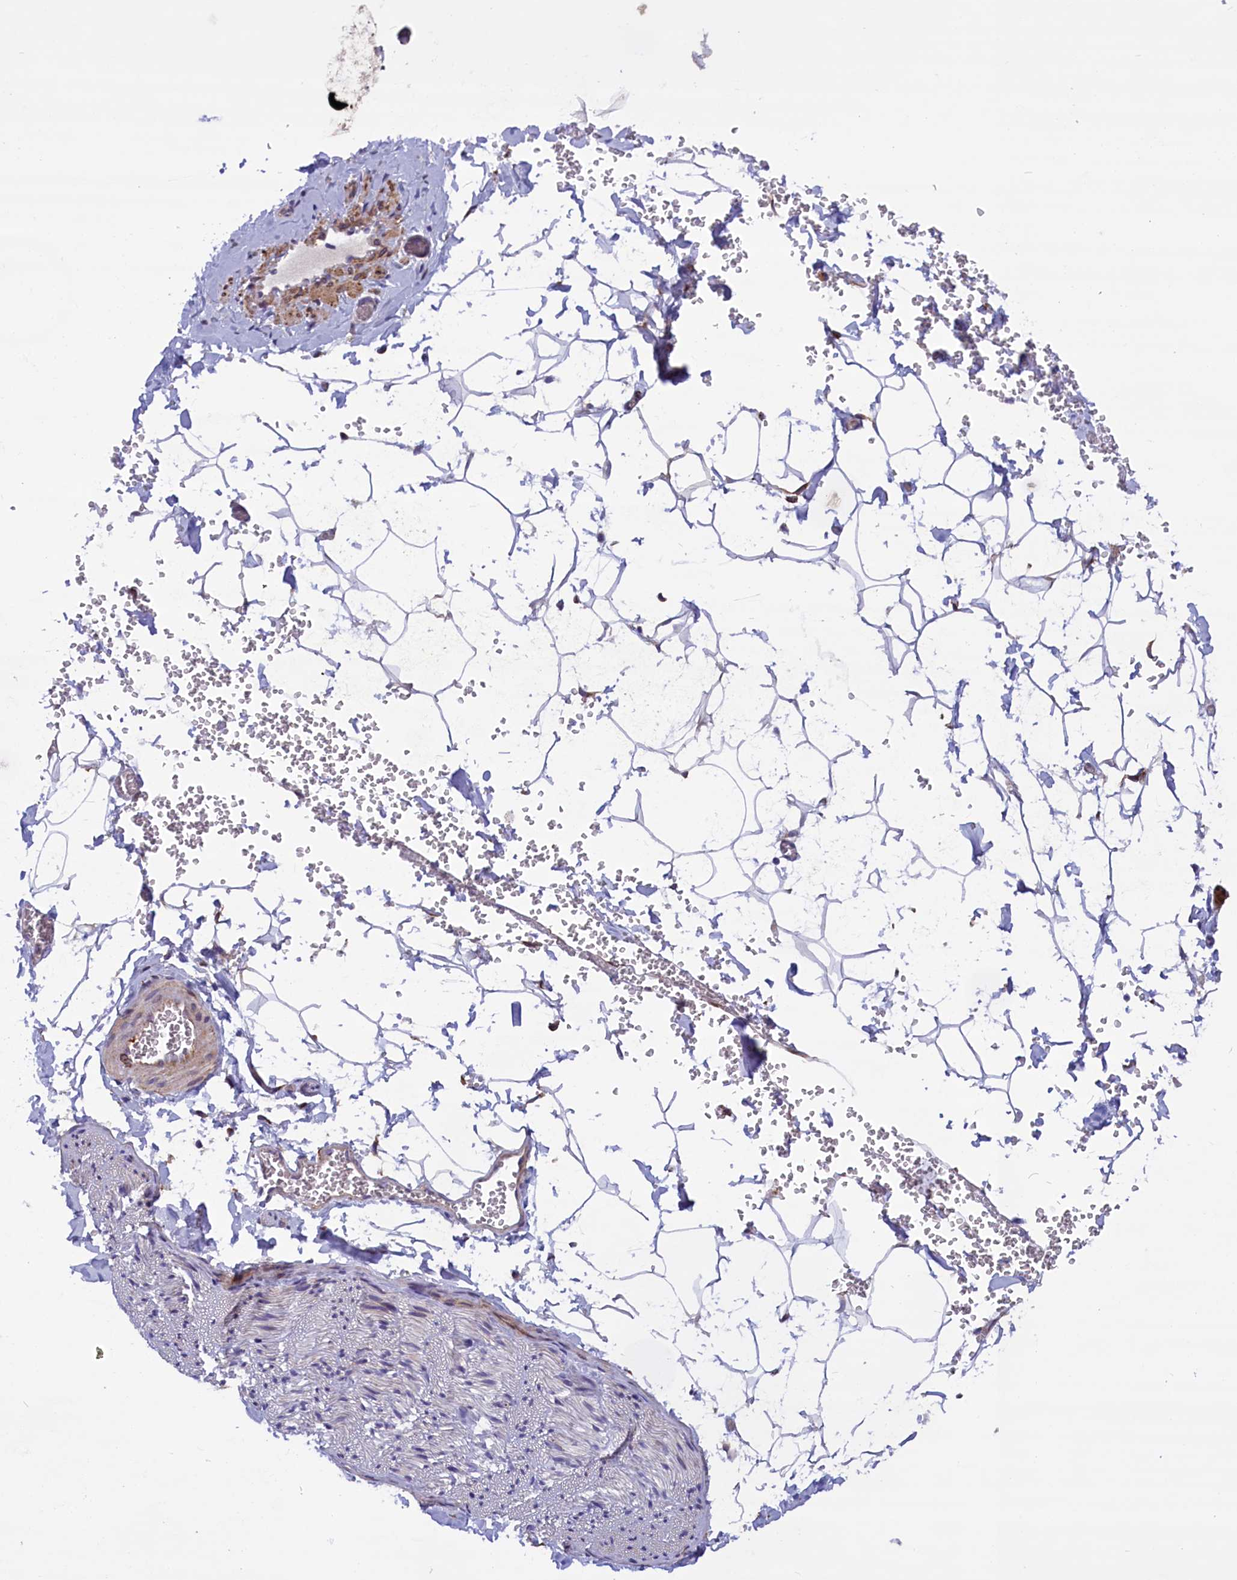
{"staining": {"intensity": "negative", "quantity": "none", "location": "none"}, "tissue": "adipose tissue", "cell_type": "Adipocytes", "image_type": "normal", "snomed": [{"axis": "morphology", "description": "Normal tissue, NOS"}, {"axis": "topography", "description": "Gallbladder"}, {"axis": "topography", "description": "Peripheral nerve tissue"}], "caption": "This photomicrograph is of normal adipose tissue stained with IHC to label a protein in brown with the nuclei are counter-stained blue. There is no positivity in adipocytes. (Stains: DAB immunohistochemistry (IHC) with hematoxylin counter stain, Microscopy: brightfield microscopy at high magnification).", "gene": "MIEF2", "patient": {"sex": "male", "age": 38}}